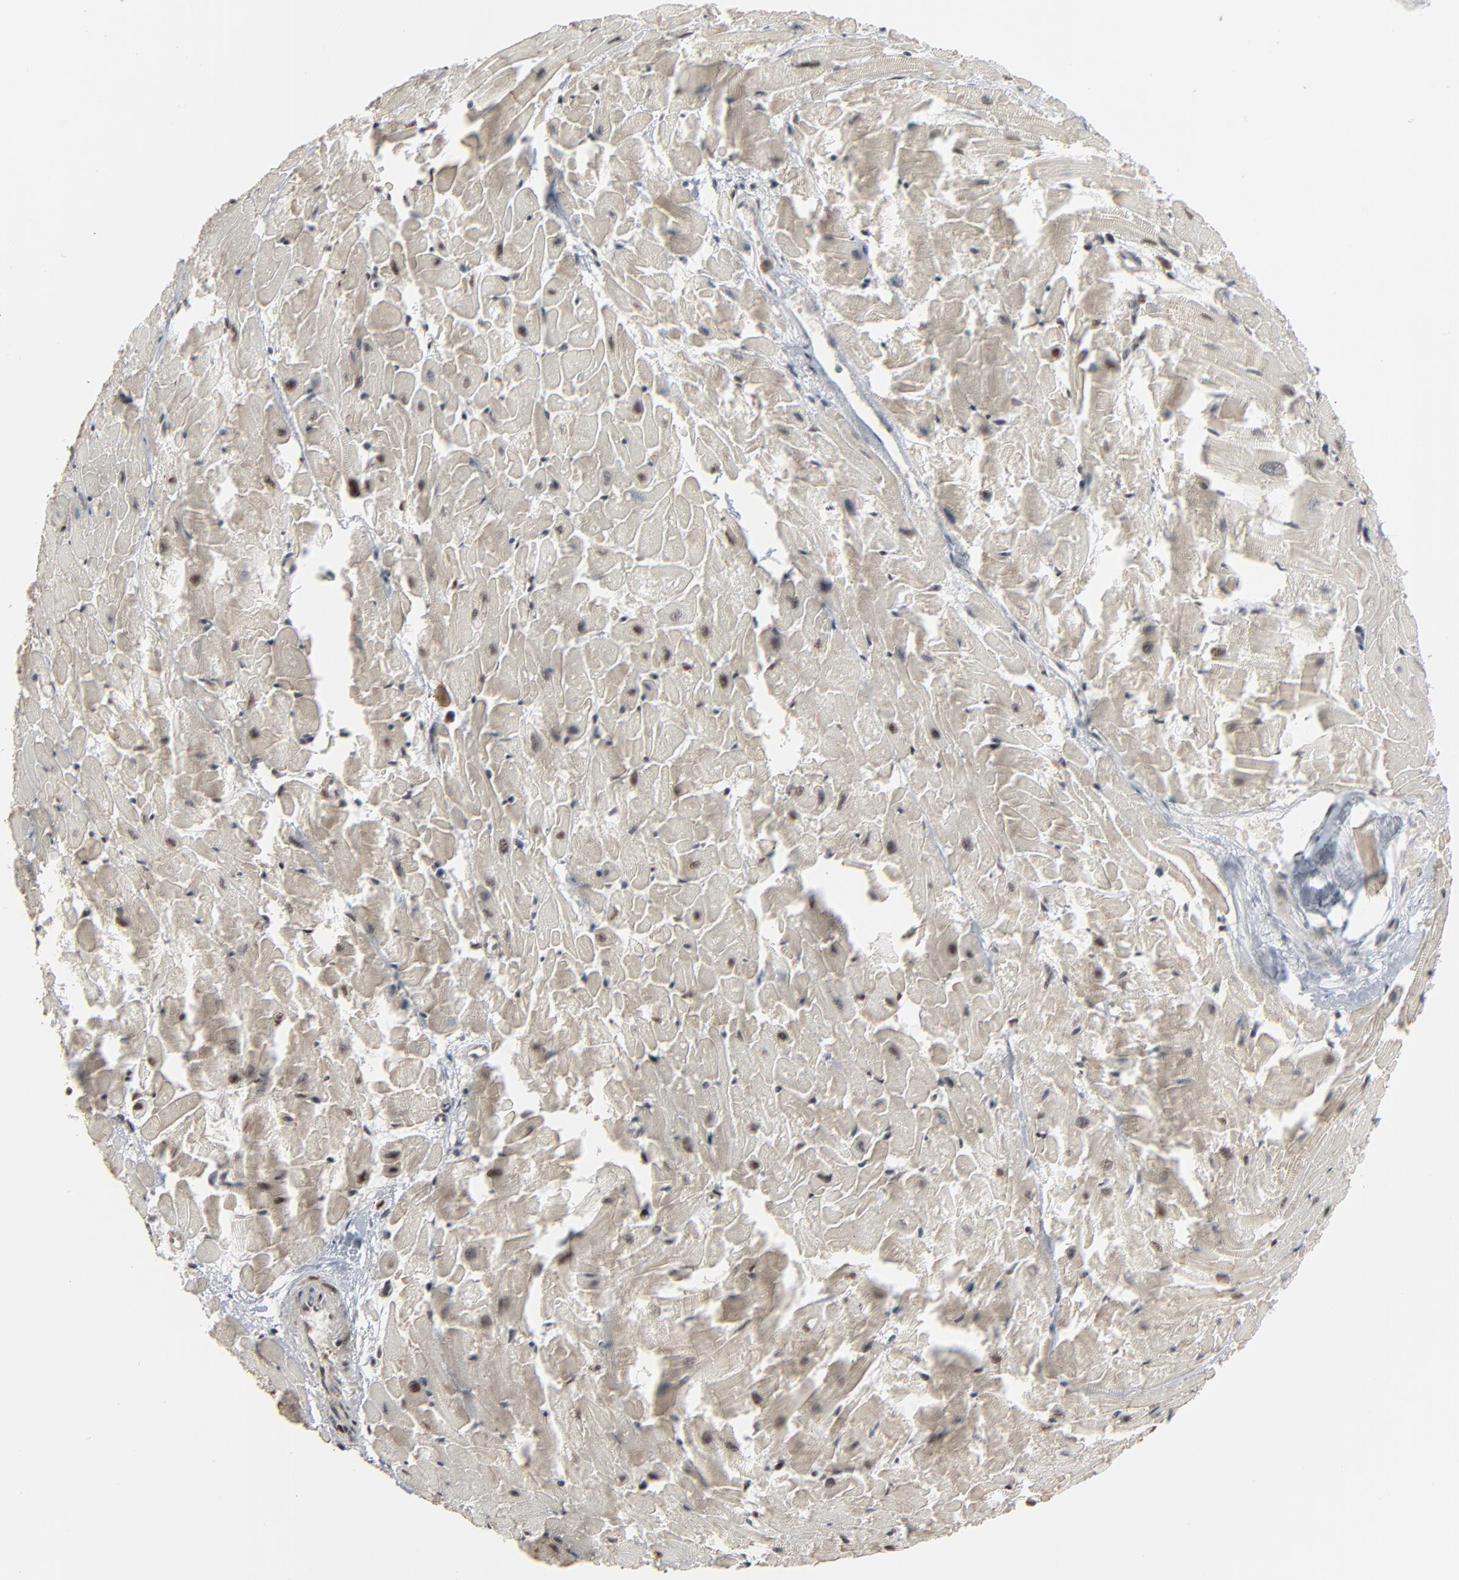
{"staining": {"intensity": "strong", "quantity": ">75%", "location": "nuclear"}, "tissue": "heart muscle", "cell_type": "Cardiomyocytes", "image_type": "normal", "snomed": [{"axis": "morphology", "description": "Normal tissue, NOS"}, {"axis": "topography", "description": "Heart"}], "caption": "Heart muscle stained for a protein demonstrates strong nuclear positivity in cardiomyocytes. (DAB (3,3'-diaminobenzidine) IHC, brown staining for protein, blue staining for nuclei).", "gene": "CUX1", "patient": {"sex": "female", "age": 19}}